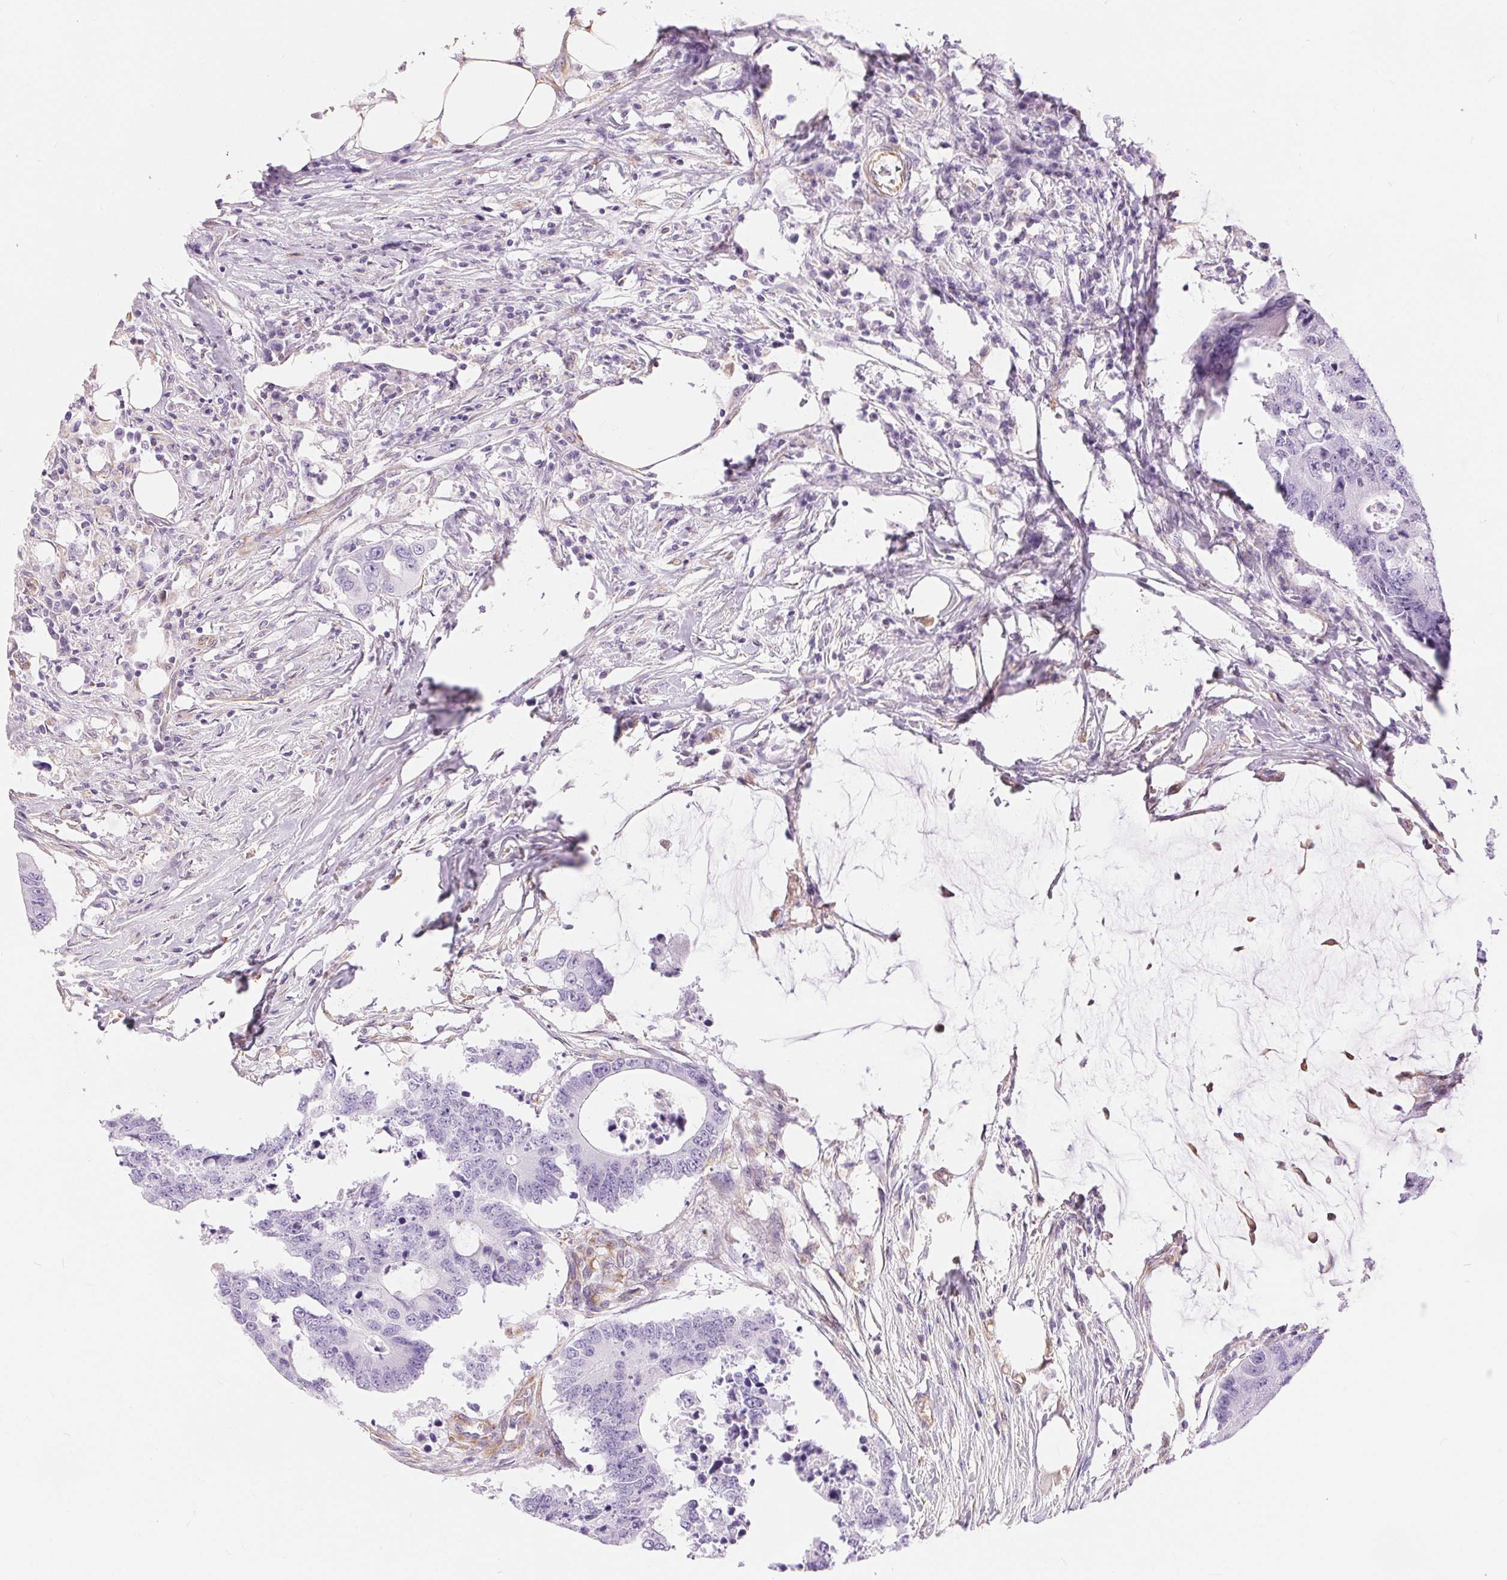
{"staining": {"intensity": "negative", "quantity": "none", "location": "none"}, "tissue": "colorectal cancer", "cell_type": "Tumor cells", "image_type": "cancer", "snomed": [{"axis": "morphology", "description": "Adenocarcinoma, NOS"}, {"axis": "topography", "description": "Colon"}], "caption": "An IHC photomicrograph of adenocarcinoma (colorectal) is shown. There is no staining in tumor cells of adenocarcinoma (colorectal).", "gene": "GFAP", "patient": {"sex": "male", "age": 71}}